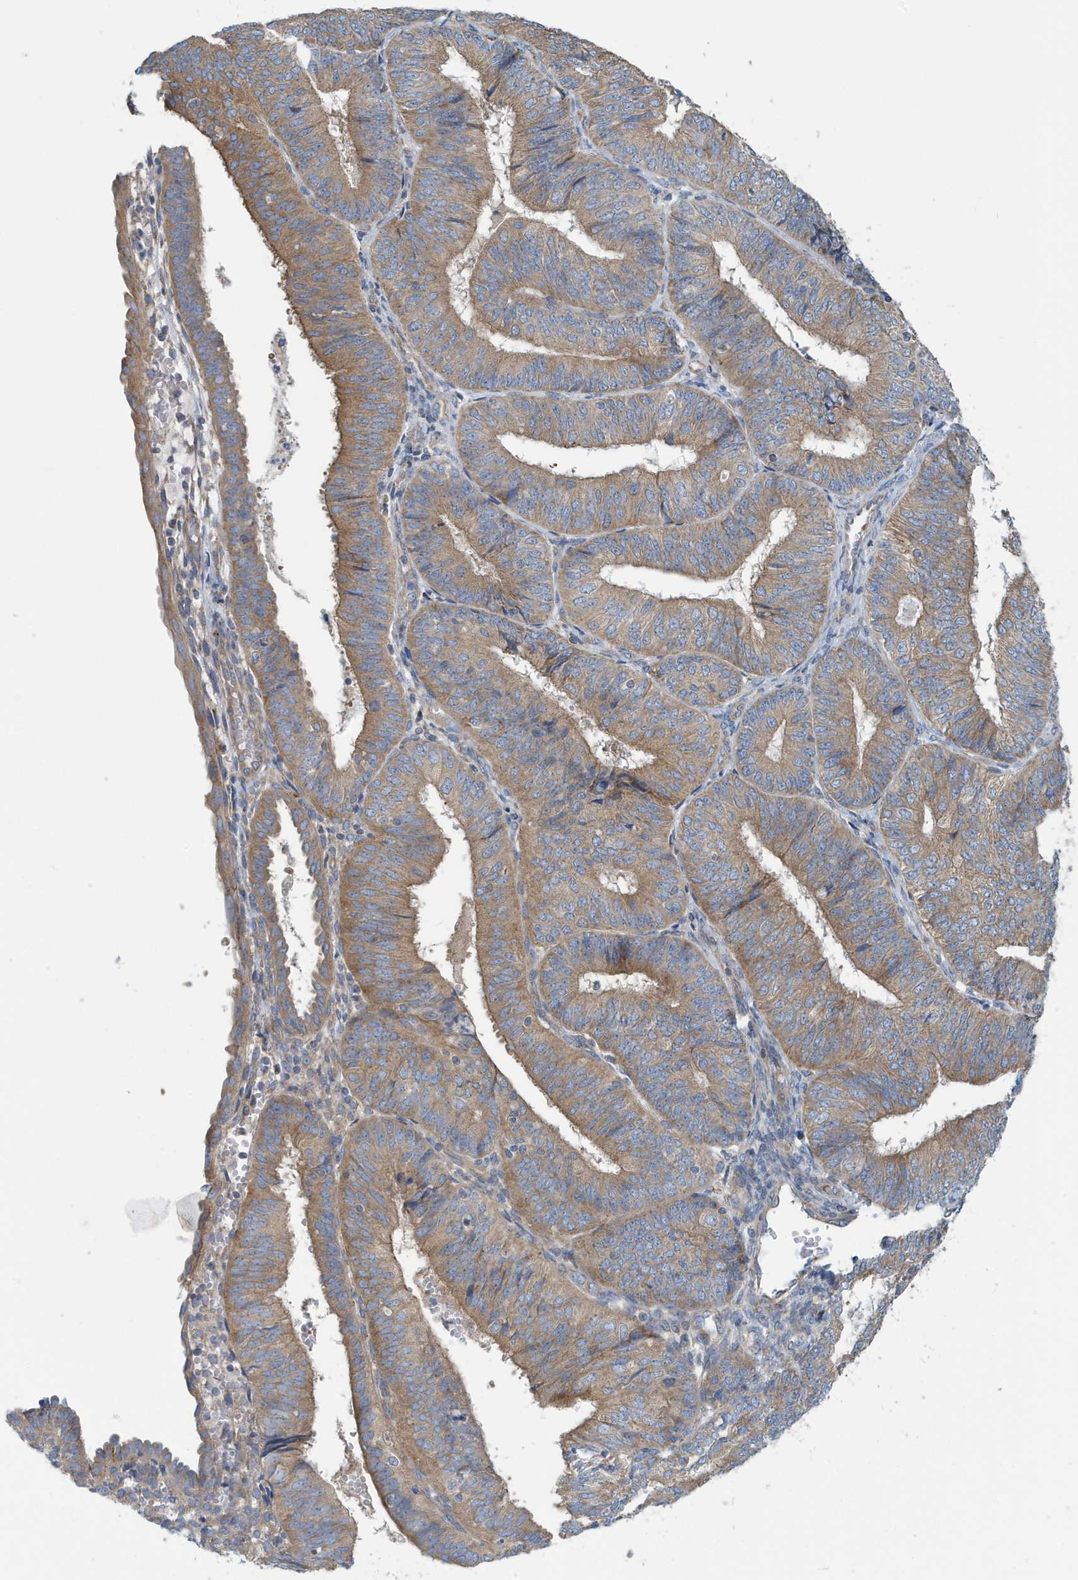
{"staining": {"intensity": "moderate", "quantity": ">75%", "location": "cytoplasmic/membranous"}, "tissue": "endometrial cancer", "cell_type": "Tumor cells", "image_type": "cancer", "snomed": [{"axis": "morphology", "description": "Adenocarcinoma, NOS"}, {"axis": "topography", "description": "Endometrium"}], "caption": "This image displays adenocarcinoma (endometrial) stained with IHC to label a protein in brown. The cytoplasmic/membranous of tumor cells show moderate positivity for the protein. Nuclei are counter-stained blue.", "gene": "PPM1M", "patient": {"sex": "female", "age": 58}}